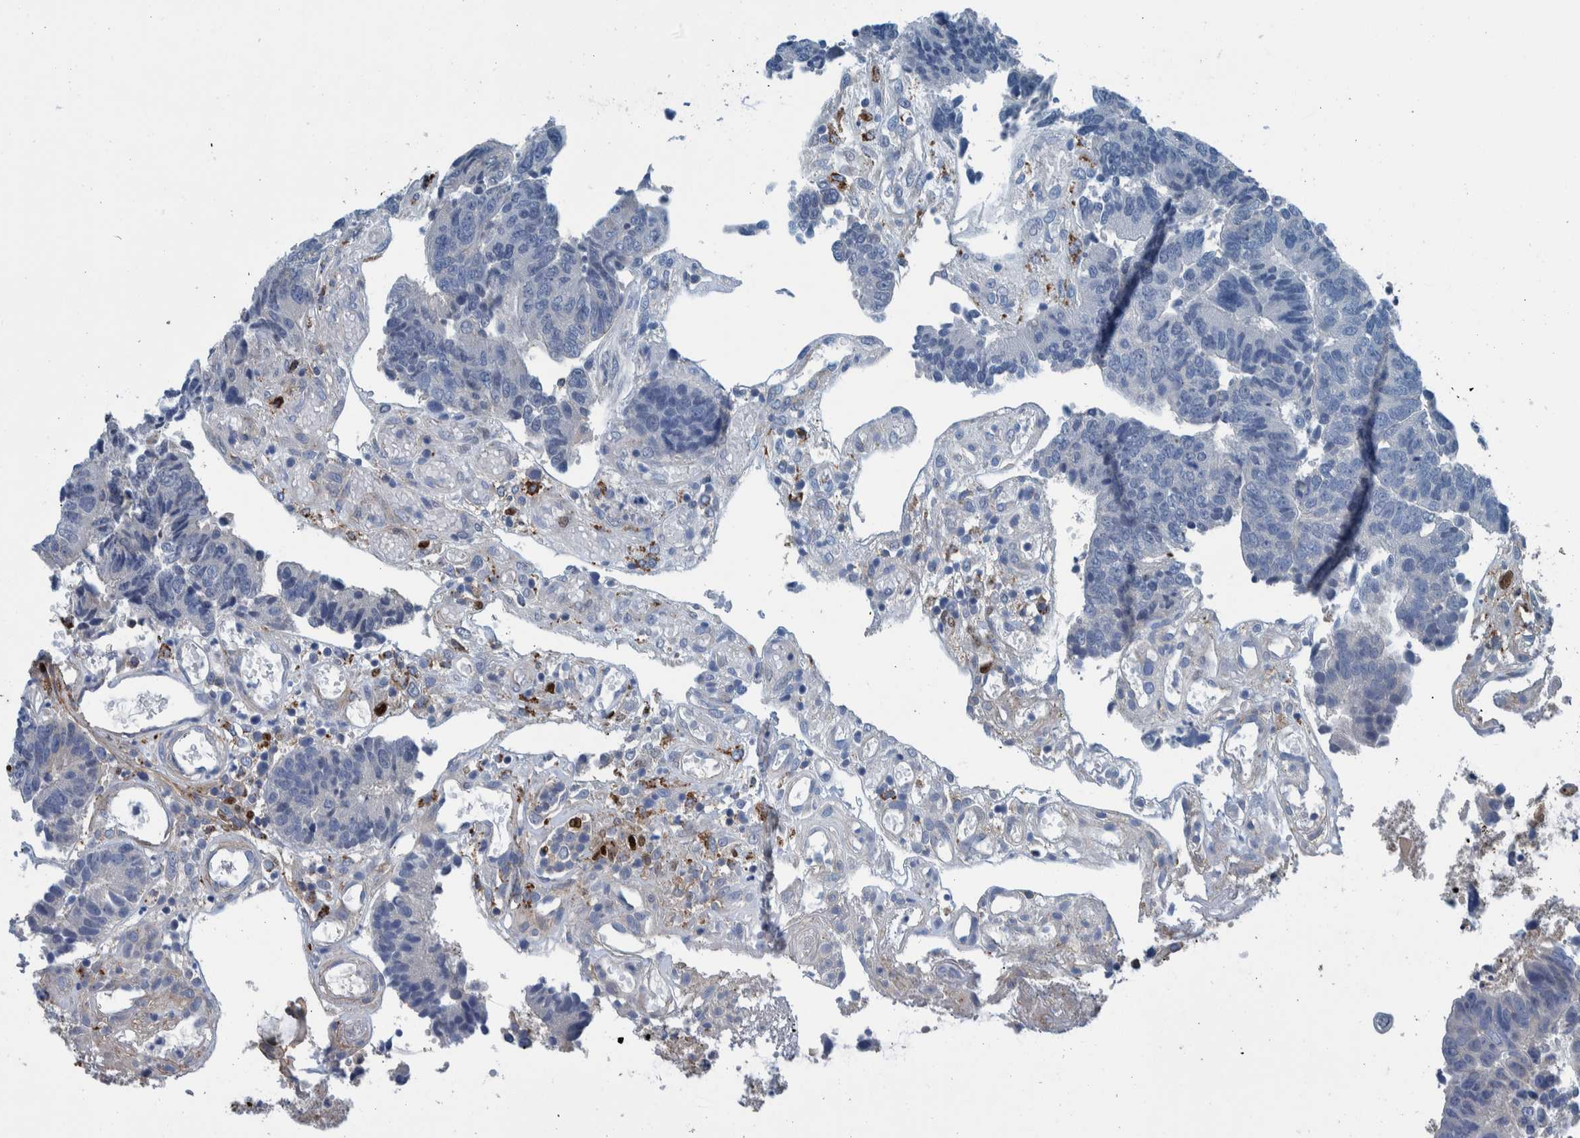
{"staining": {"intensity": "negative", "quantity": "none", "location": "none"}, "tissue": "colorectal cancer", "cell_type": "Tumor cells", "image_type": "cancer", "snomed": [{"axis": "morphology", "description": "Adenocarcinoma, NOS"}, {"axis": "topography", "description": "Rectum"}], "caption": "A high-resolution histopathology image shows immunohistochemistry staining of colorectal adenocarcinoma, which shows no significant expression in tumor cells.", "gene": "IDO1", "patient": {"sex": "male", "age": 84}}